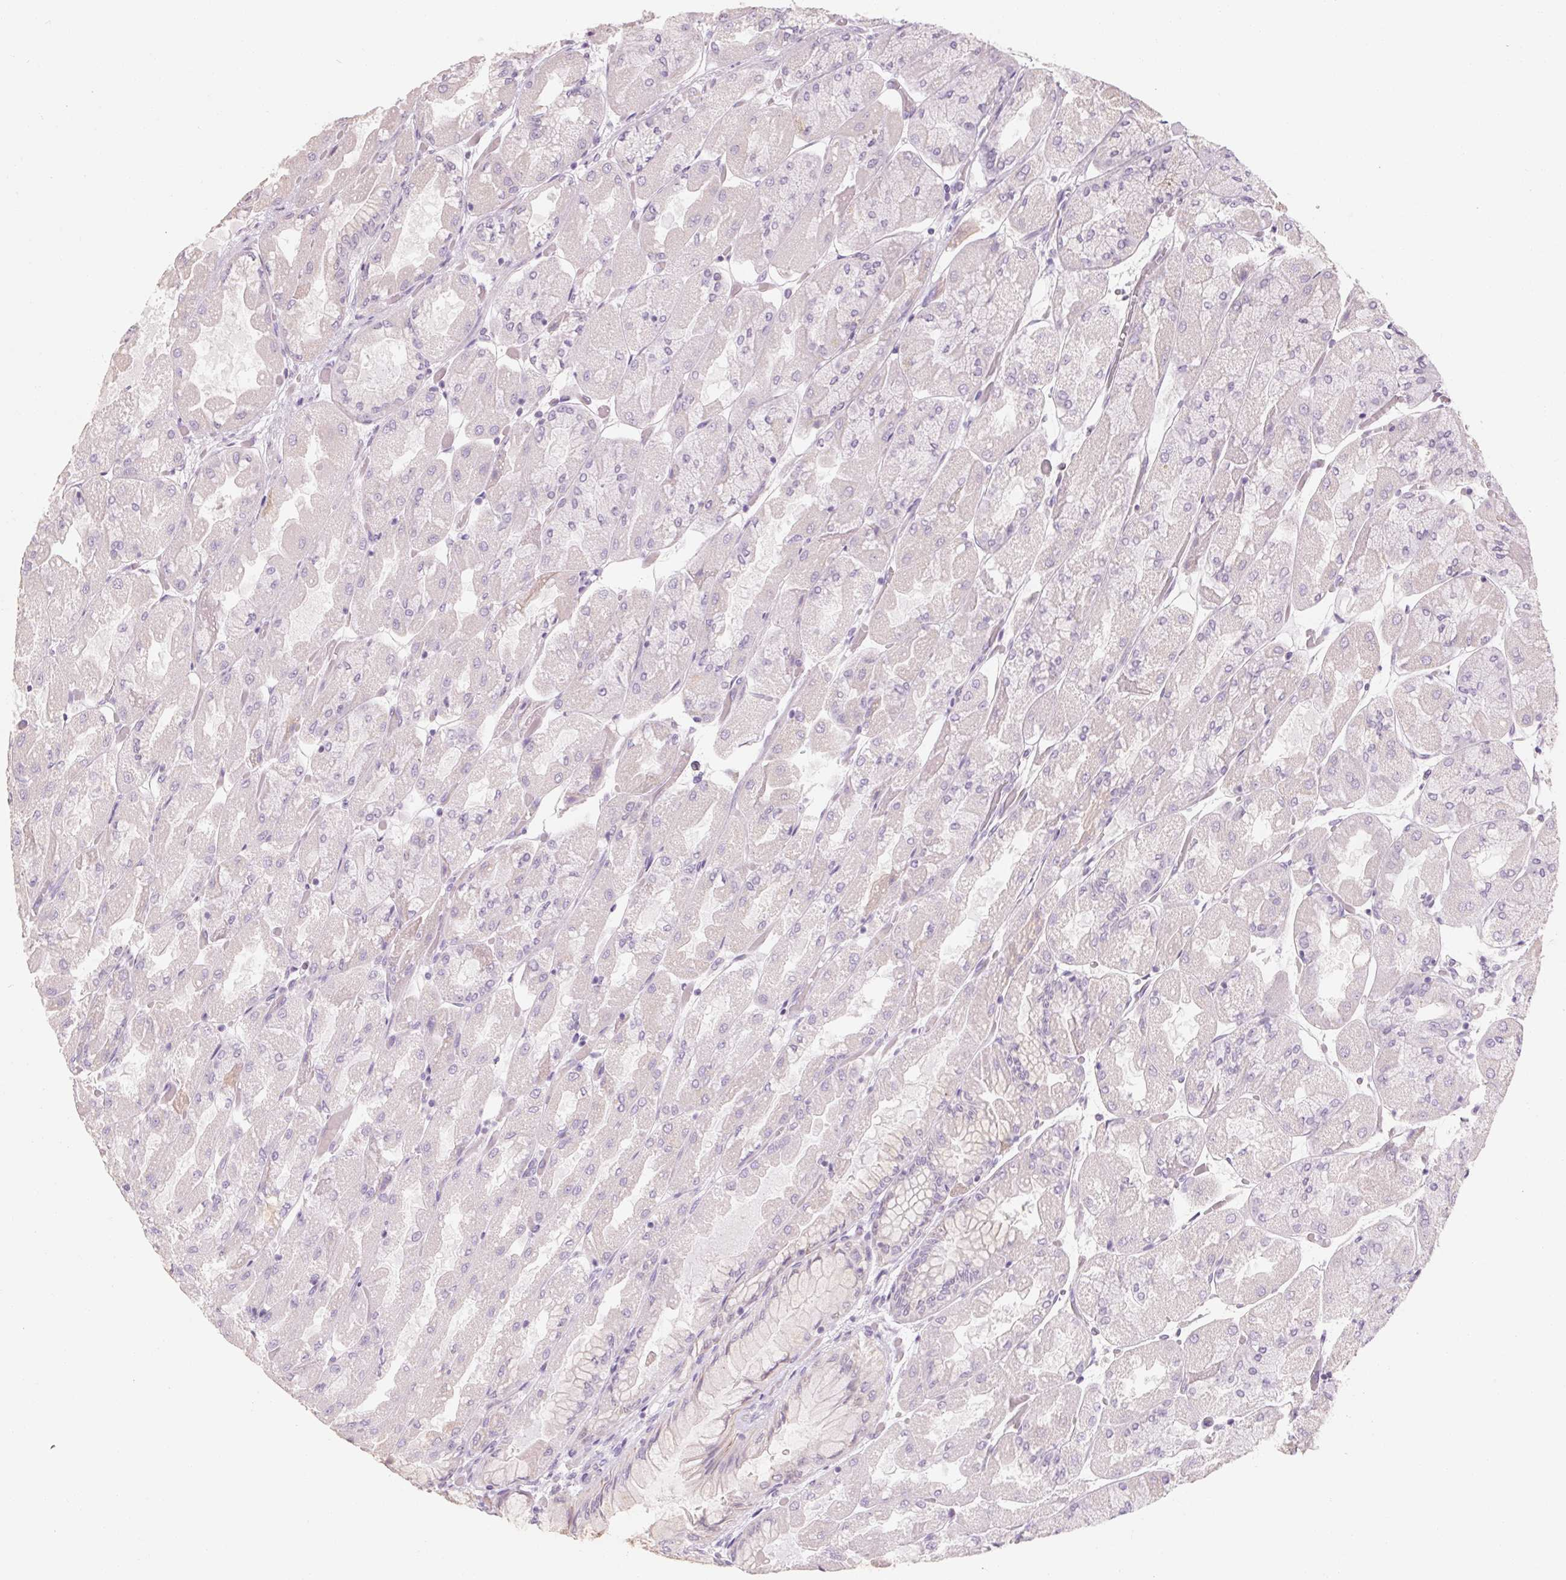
{"staining": {"intensity": "weak", "quantity": "<25%", "location": "cytoplasmic/membranous"}, "tissue": "stomach", "cell_type": "Glandular cells", "image_type": "normal", "snomed": [{"axis": "morphology", "description": "Normal tissue, NOS"}, {"axis": "topography", "description": "Stomach"}], "caption": "The IHC histopathology image has no significant staining in glandular cells of stomach.", "gene": "POU1F1", "patient": {"sex": "female", "age": 61}}